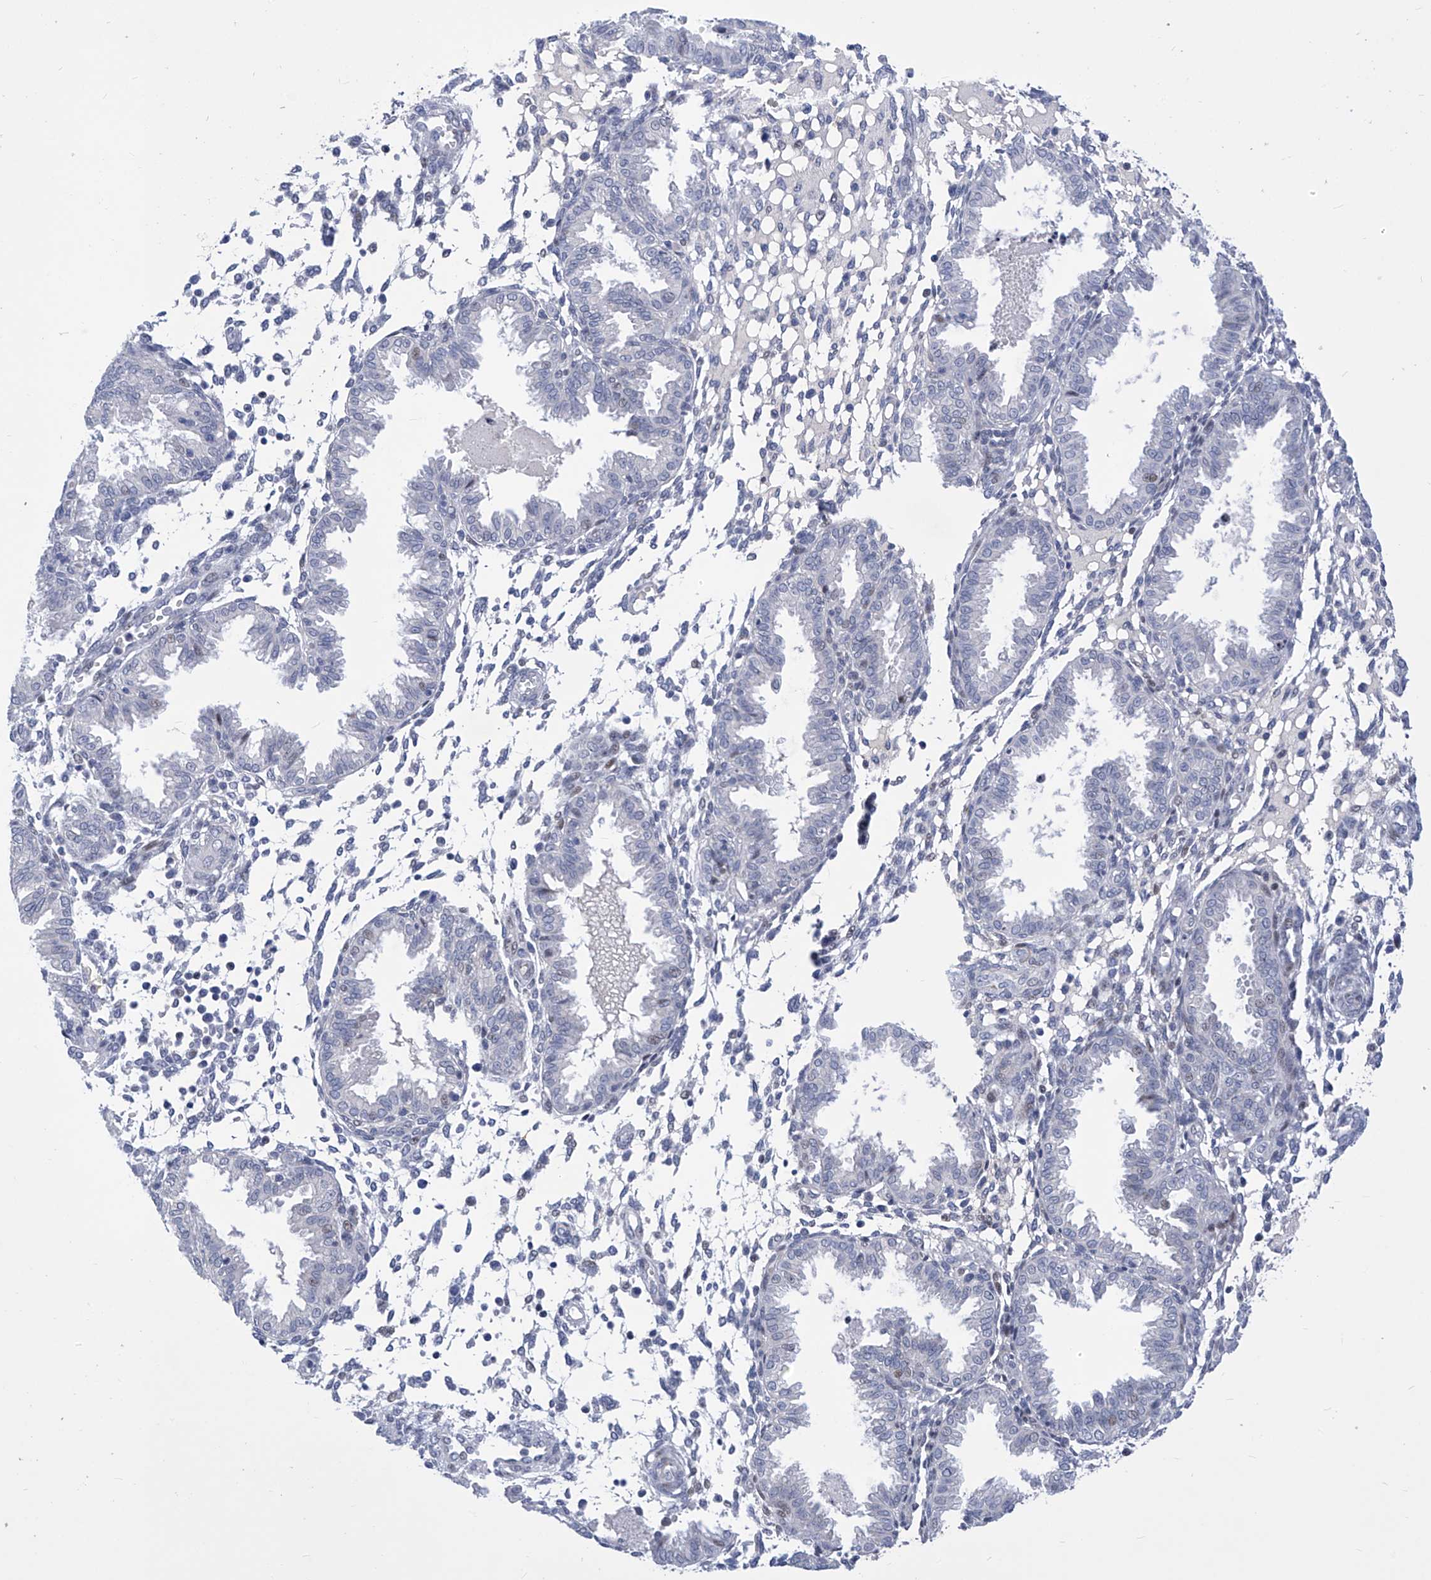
{"staining": {"intensity": "negative", "quantity": "none", "location": "none"}, "tissue": "endometrium", "cell_type": "Cells in endometrial stroma", "image_type": "normal", "snomed": [{"axis": "morphology", "description": "Normal tissue, NOS"}, {"axis": "topography", "description": "Endometrium"}], "caption": "Immunohistochemistry (IHC) of benign endometrium displays no expression in cells in endometrial stroma. (Immunohistochemistry (IHC), brightfield microscopy, high magnification).", "gene": "NUFIP1", "patient": {"sex": "female", "age": 33}}